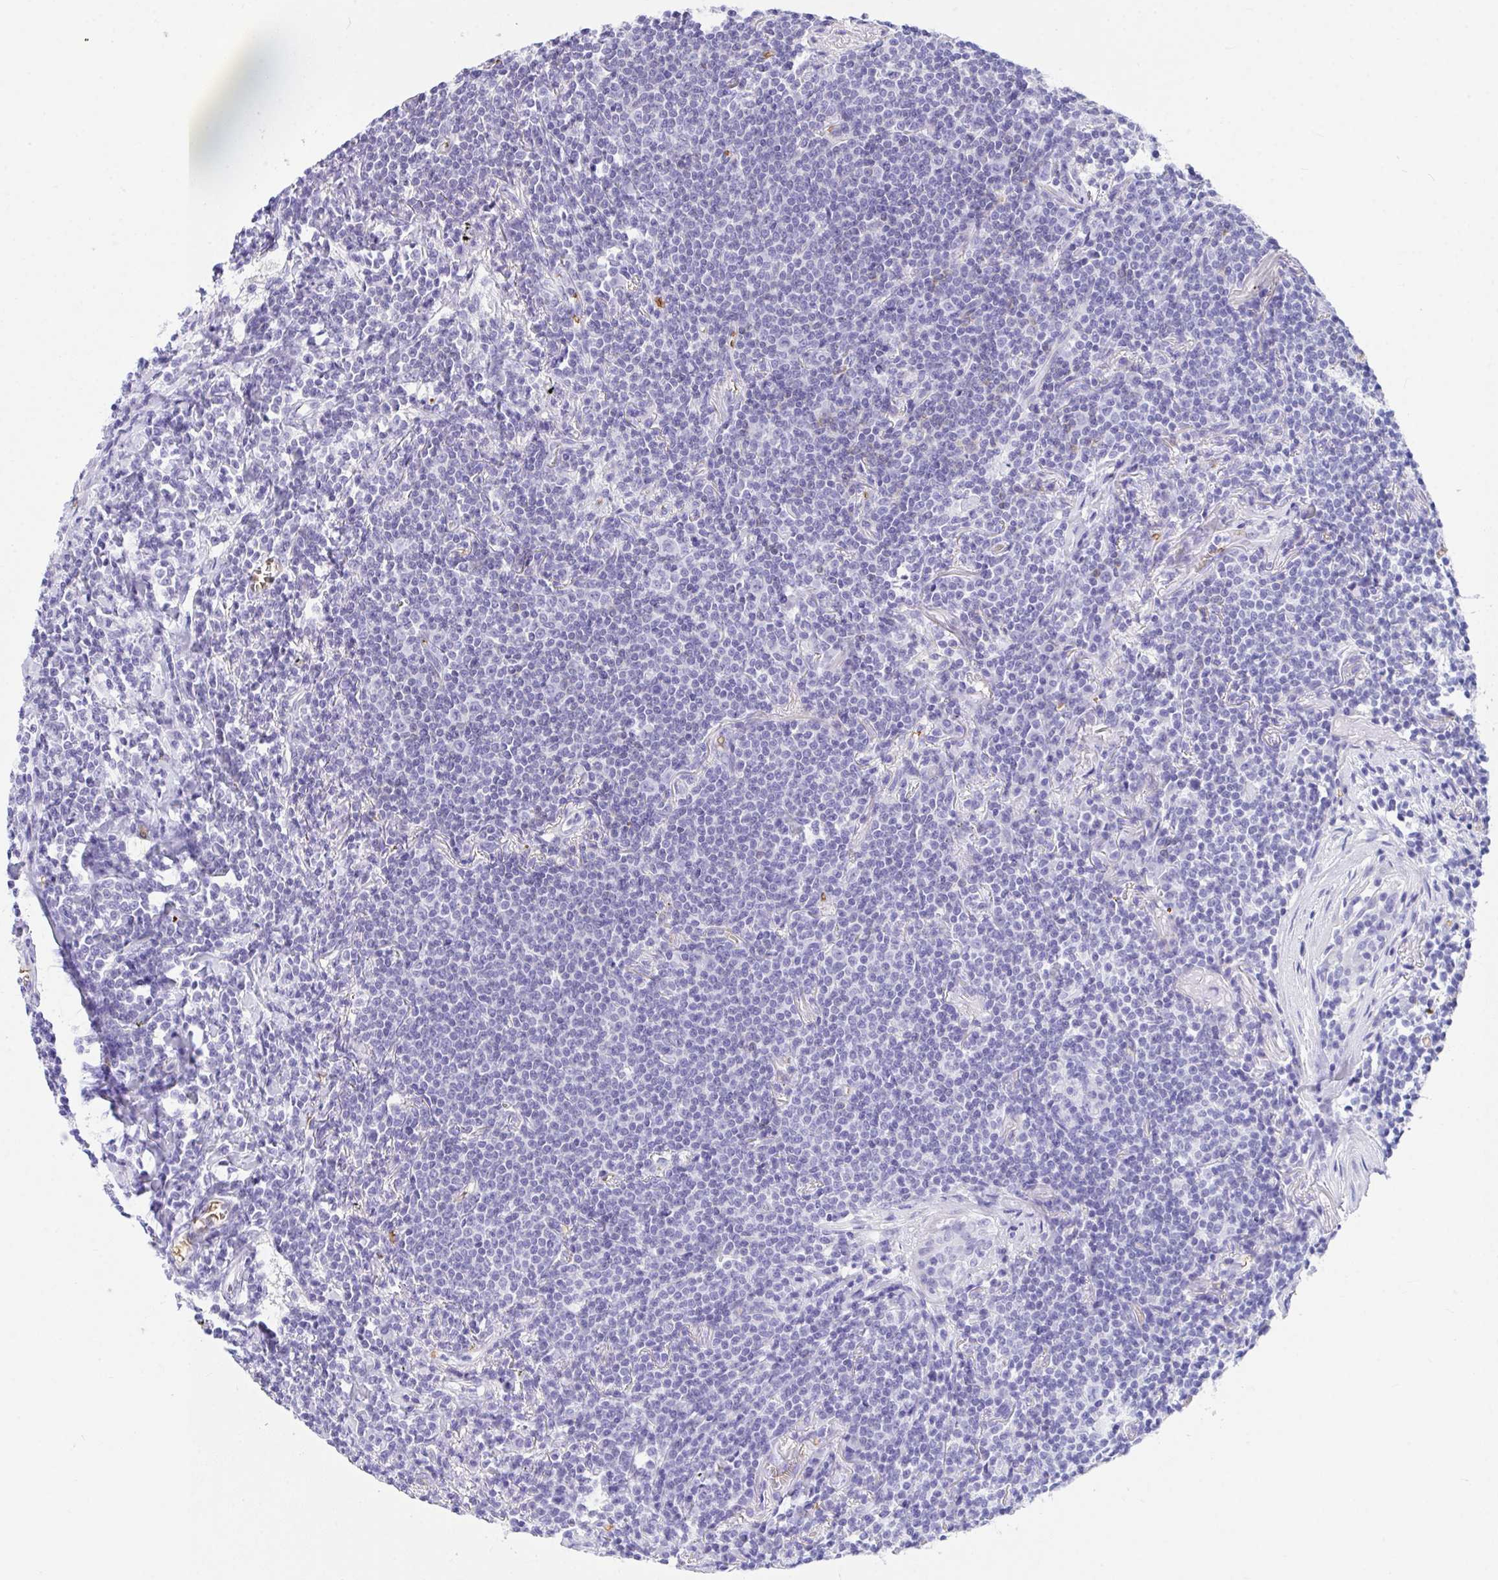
{"staining": {"intensity": "negative", "quantity": "none", "location": "none"}, "tissue": "lymphoma", "cell_type": "Tumor cells", "image_type": "cancer", "snomed": [{"axis": "morphology", "description": "Malignant lymphoma, non-Hodgkin's type, Low grade"}, {"axis": "topography", "description": "Lung"}], "caption": "The IHC image has no significant positivity in tumor cells of lymphoma tissue.", "gene": "ANK1", "patient": {"sex": "female", "age": 71}}